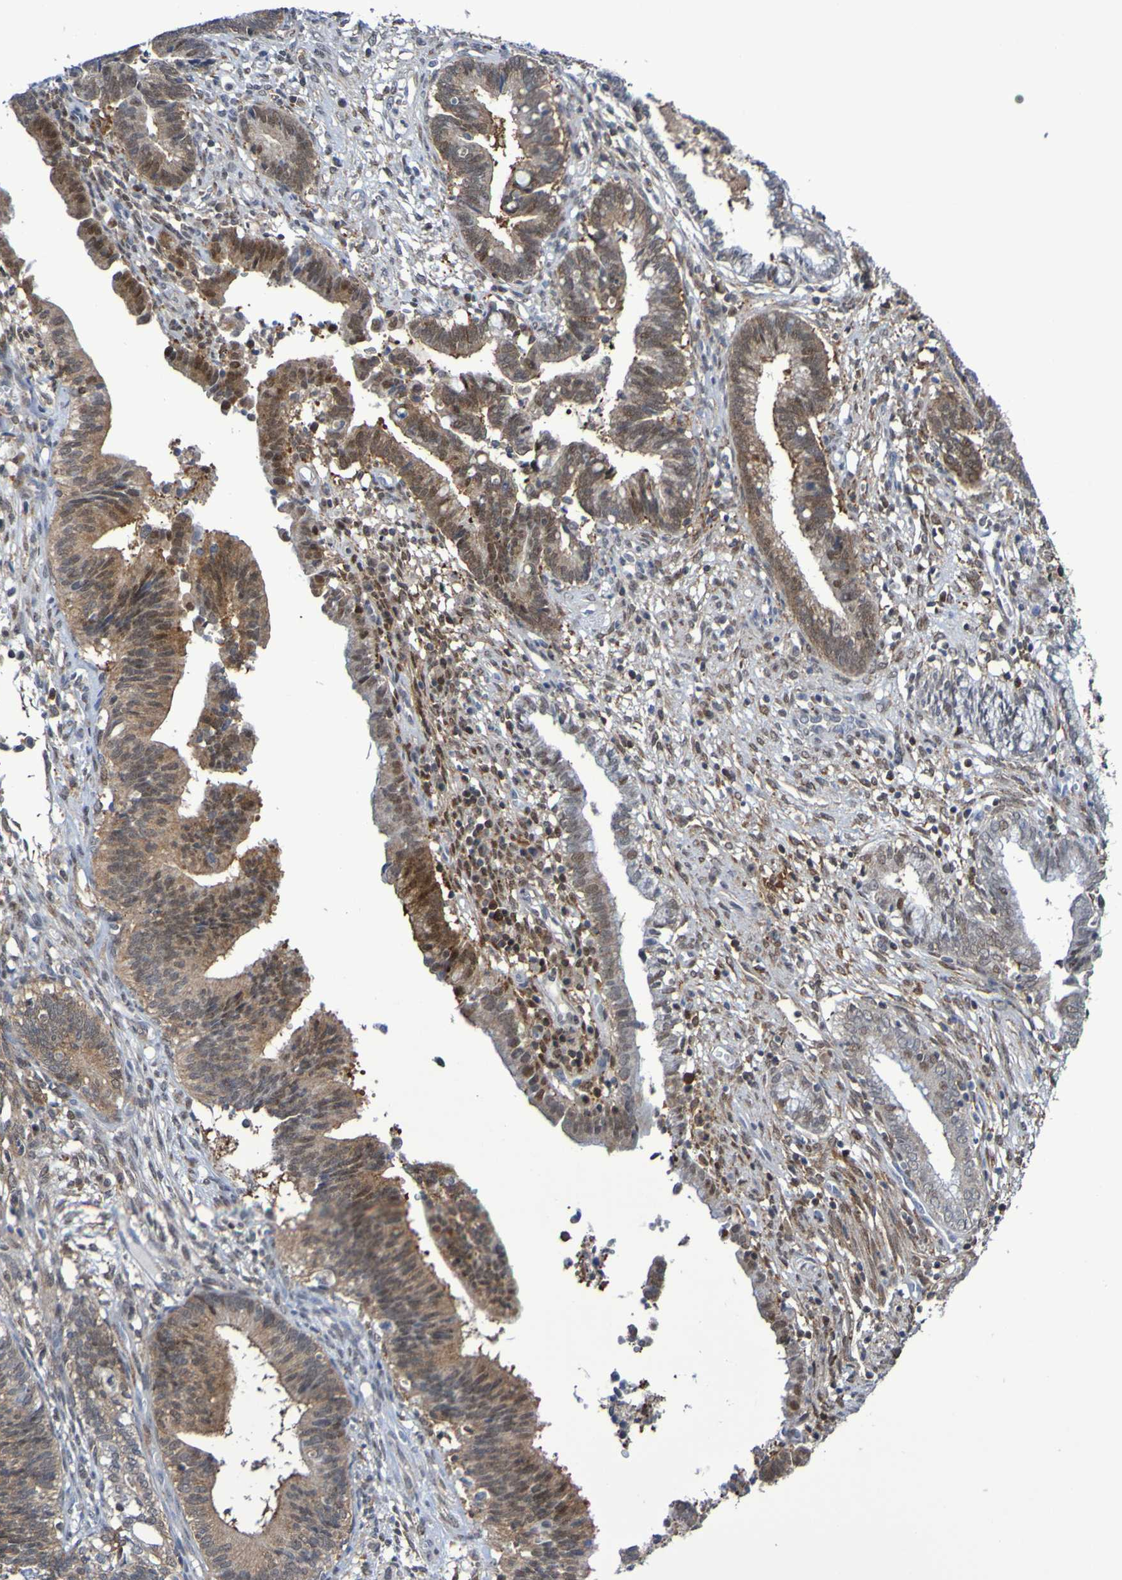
{"staining": {"intensity": "moderate", "quantity": ">75%", "location": "cytoplasmic/membranous"}, "tissue": "cervical cancer", "cell_type": "Tumor cells", "image_type": "cancer", "snomed": [{"axis": "morphology", "description": "Adenocarcinoma, NOS"}, {"axis": "topography", "description": "Cervix"}], "caption": "Immunohistochemical staining of cervical adenocarcinoma shows moderate cytoplasmic/membranous protein positivity in about >75% of tumor cells. Using DAB (3,3'-diaminobenzidine) (brown) and hematoxylin (blue) stains, captured at high magnification using brightfield microscopy.", "gene": "ATIC", "patient": {"sex": "female", "age": 44}}